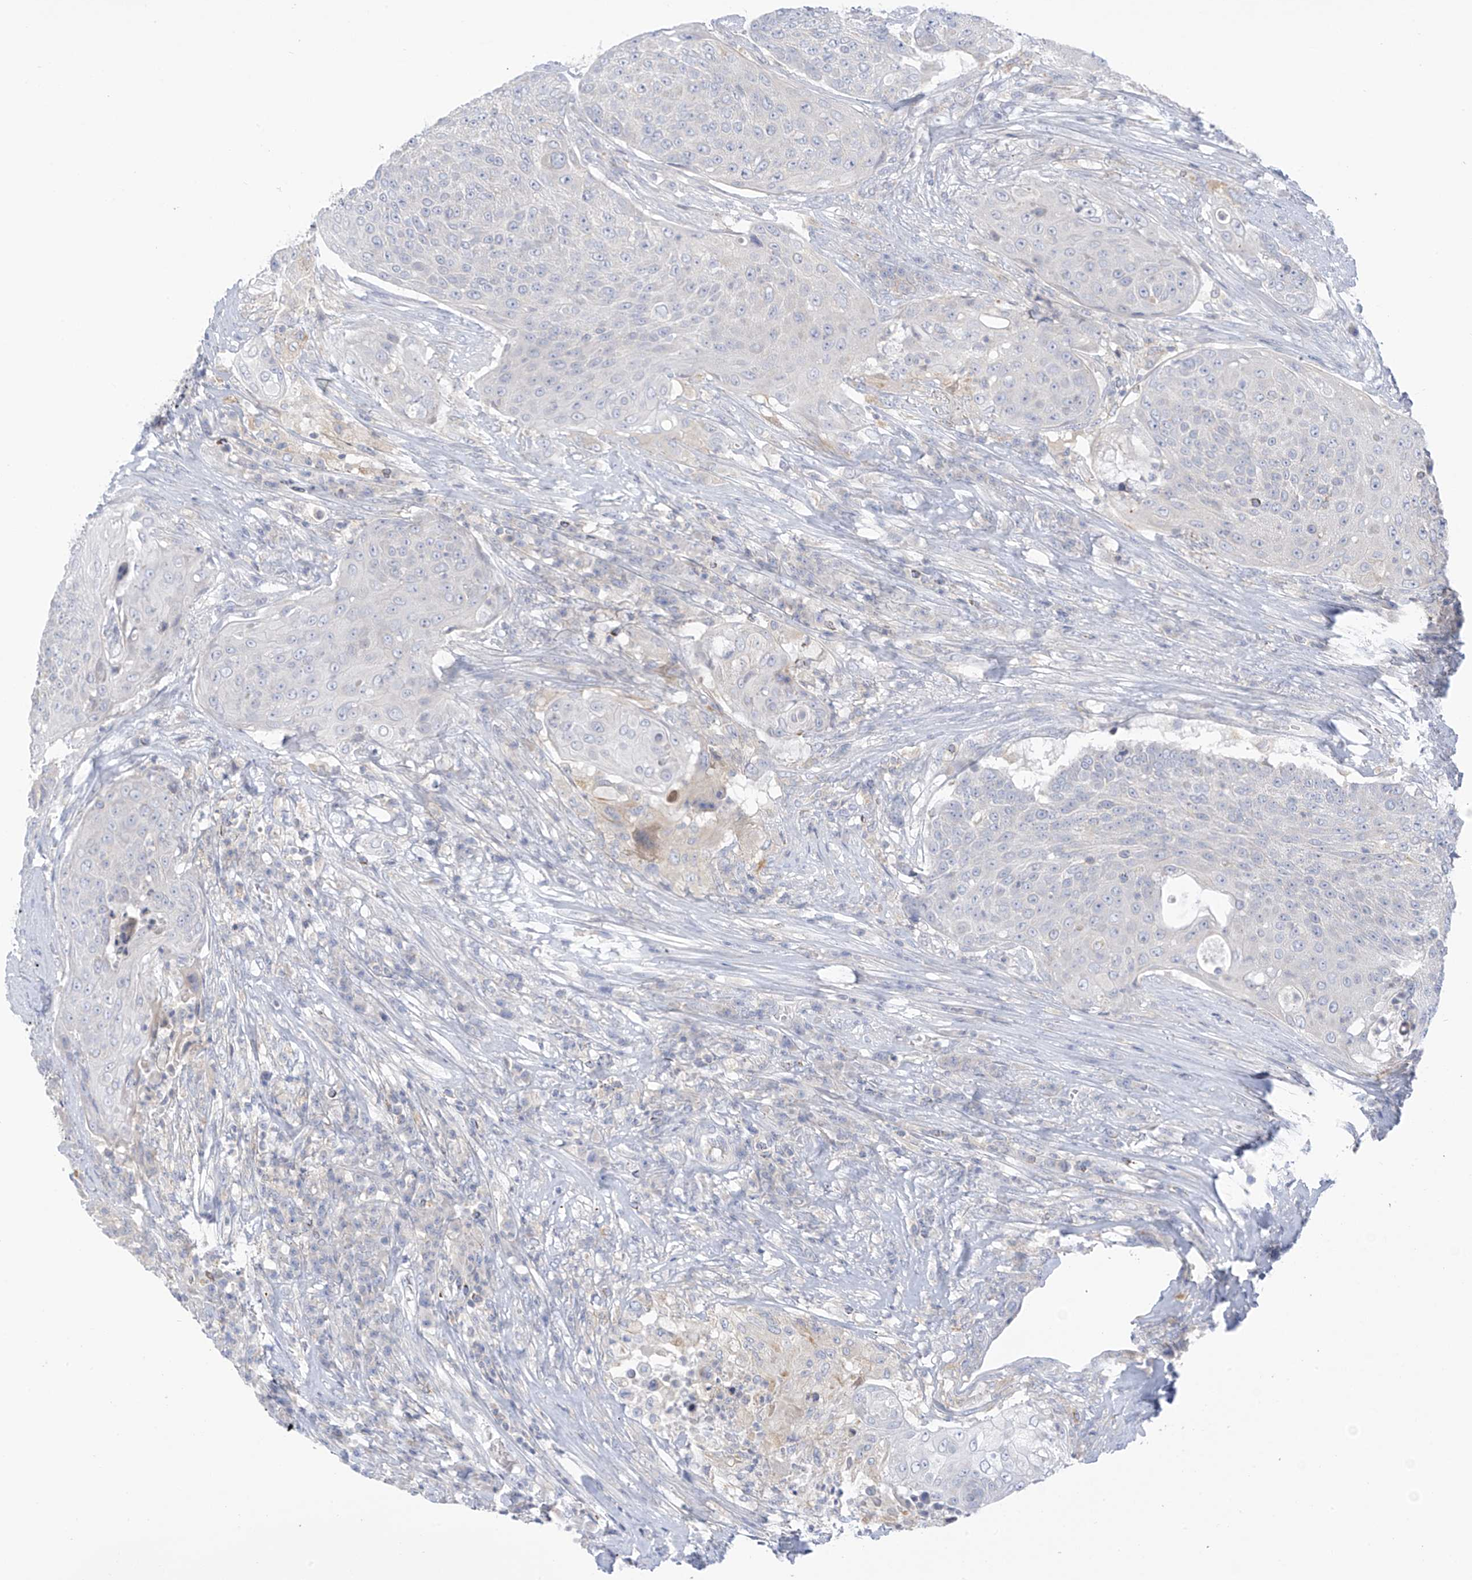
{"staining": {"intensity": "negative", "quantity": "none", "location": "none"}, "tissue": "urothelial cancer", "cell_type": "Tumor cells", "image_type": "cancer", "snomed": [{"axis": "morphology", "description": "Urothelial carcinoma, High grade"}, {"axis": "topography", "description": "Urinary bladder"}], "caption": "Urothelial carcinoma (high-grade) stained for a protein using immunohistochemistry (IHC) exhibits no staining tumor cells.", "gene": "SLC6A12", "patient": {"sex": "female", "age": 63}}